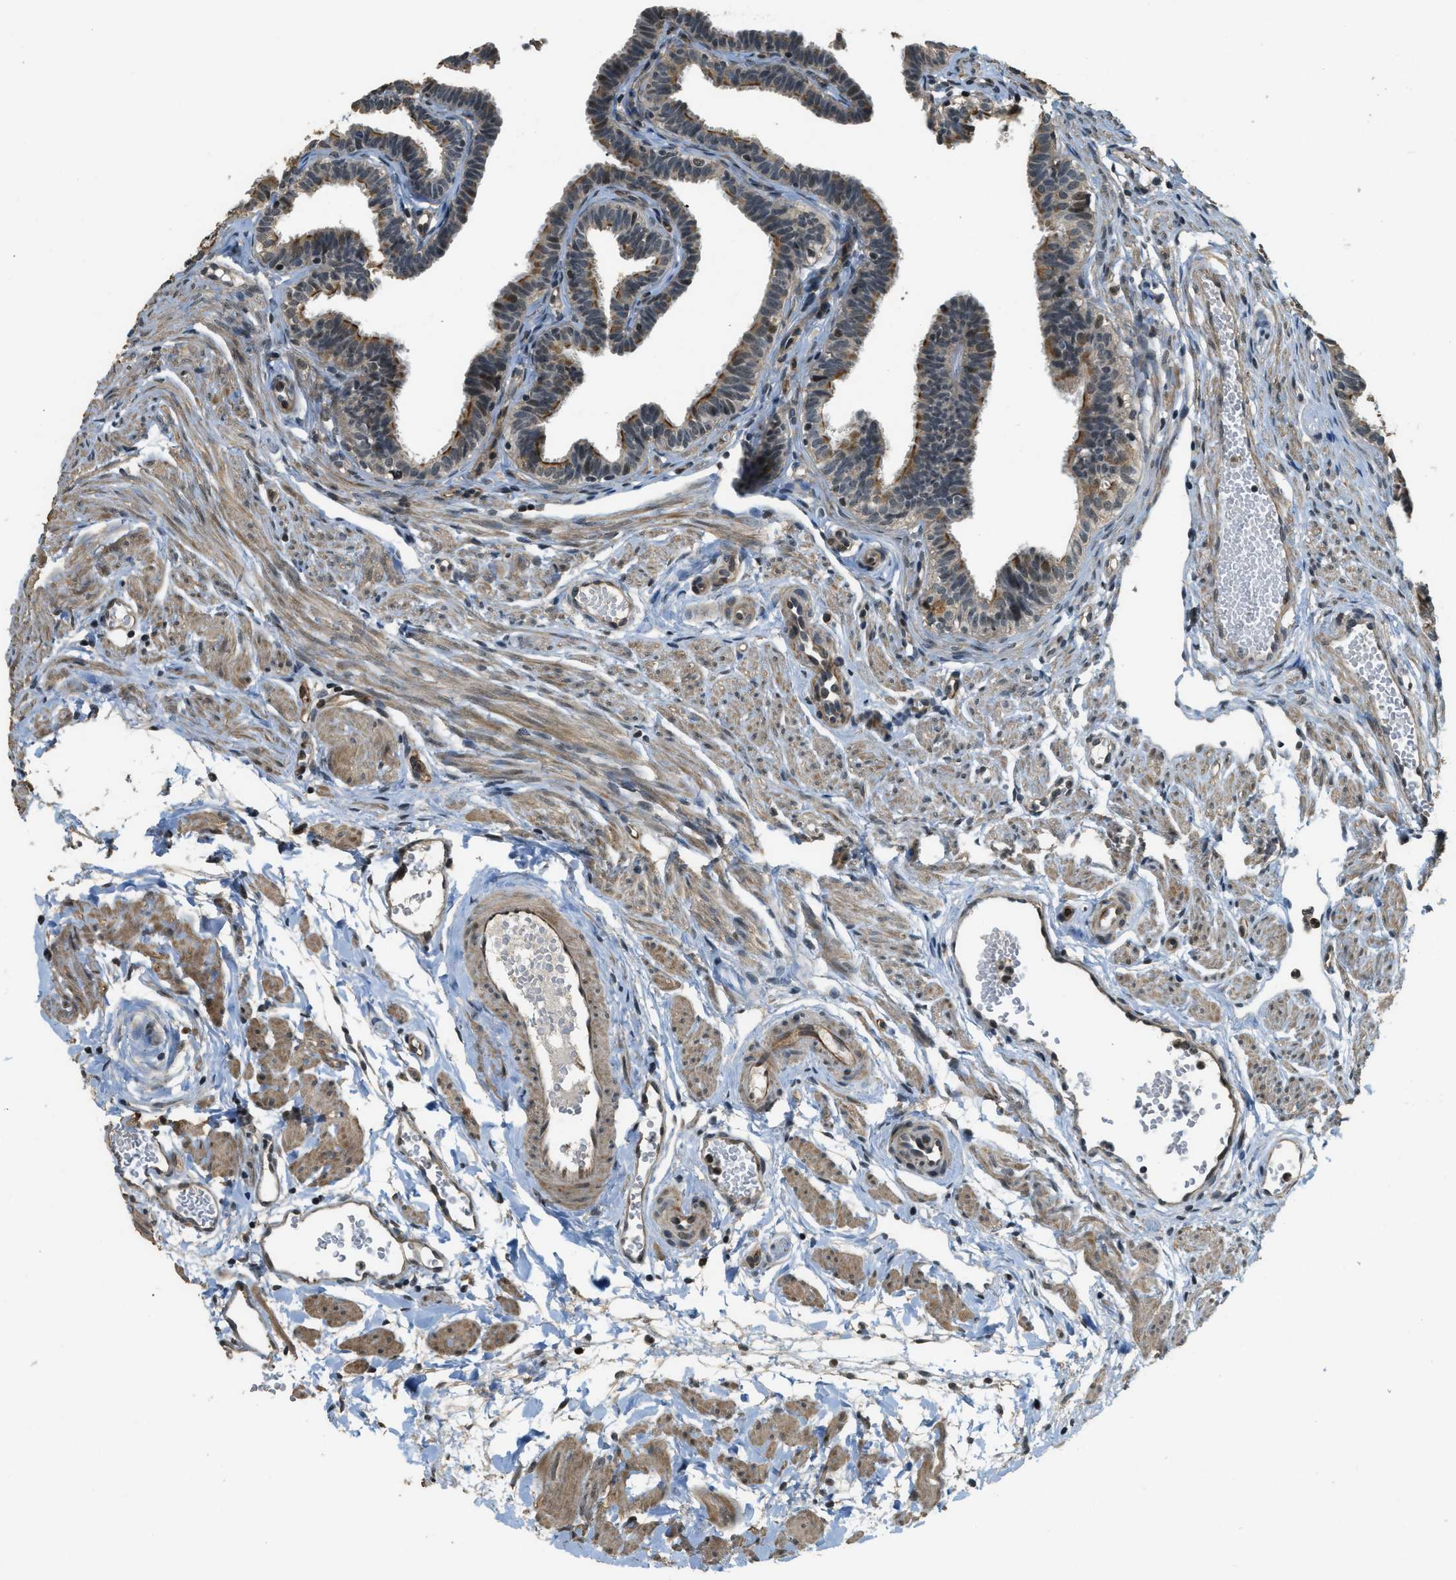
{"staining": {"intensity": "strong", "quantity": "<25%", "location": "cytoplasmic/membranous,nuclear"}, "tissue": "fallopian tube", "cell_type": "Glandular cells", "image_type": "normal", "snomed": [{"axis": "morphology", "description": "Normal tissue, NOS"}, {"axis": "topography", "description": "Fallopian tube"}, {"axis": "topography", "description": "Ovary"}], "caption": "Protein staining by immunohistochemistry displays strong cytoplasmic/membranous,nuclear positivity in approximately <25% of glandular cells in benign fallopian tube.", "gene": "MED21", "patient": {"sex": "female", "age": 23}}